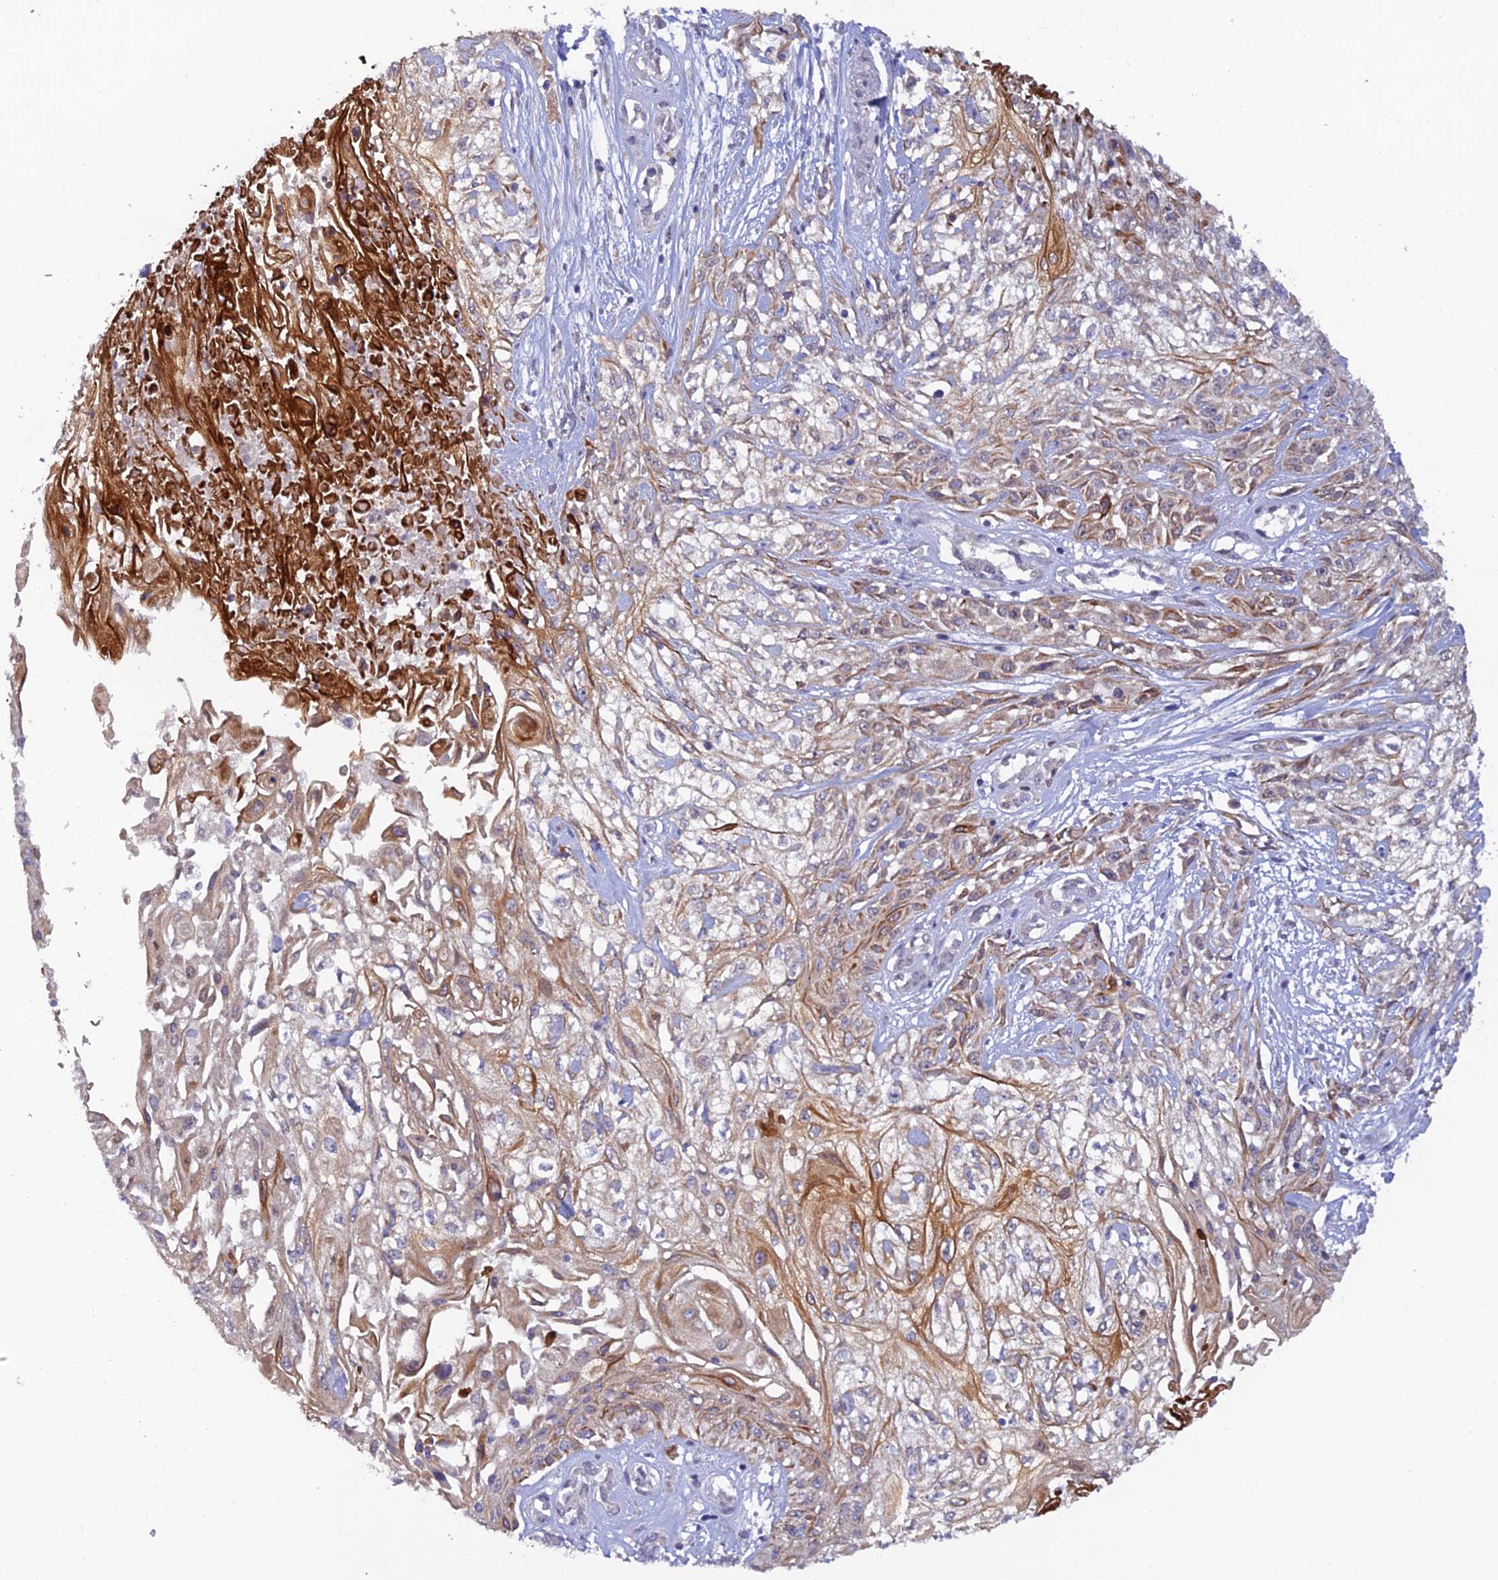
{"staining": {"intensity": "moderate", "quantity": "25%-75%", "location": "cytoplasmic/membranous"}, "tissue": "skin cancer", "cell_type": "Tumor cells", "image_type": "cancer", "snomed": [{"axis": "morphology", "description": "Squamous cell carcinoma, NOS"}, {"axis": "morphology", "description": "Squamous cell carcinoma, metastatic, NOS"}, {"axis": "topography", "description": "Skin"}, {"axis": "topography", "description": "Lymph node"}], "caption": "About 25%-75% of tumor cells in human skin cancer (squamous cell carcinoma) demonstrate moderate cytoplasmic/membranous protein positivity as visualized by brown immunohistochemical staining.", "gene": "FASTKD5", "patient": {"sex": "male", "age": 75}}